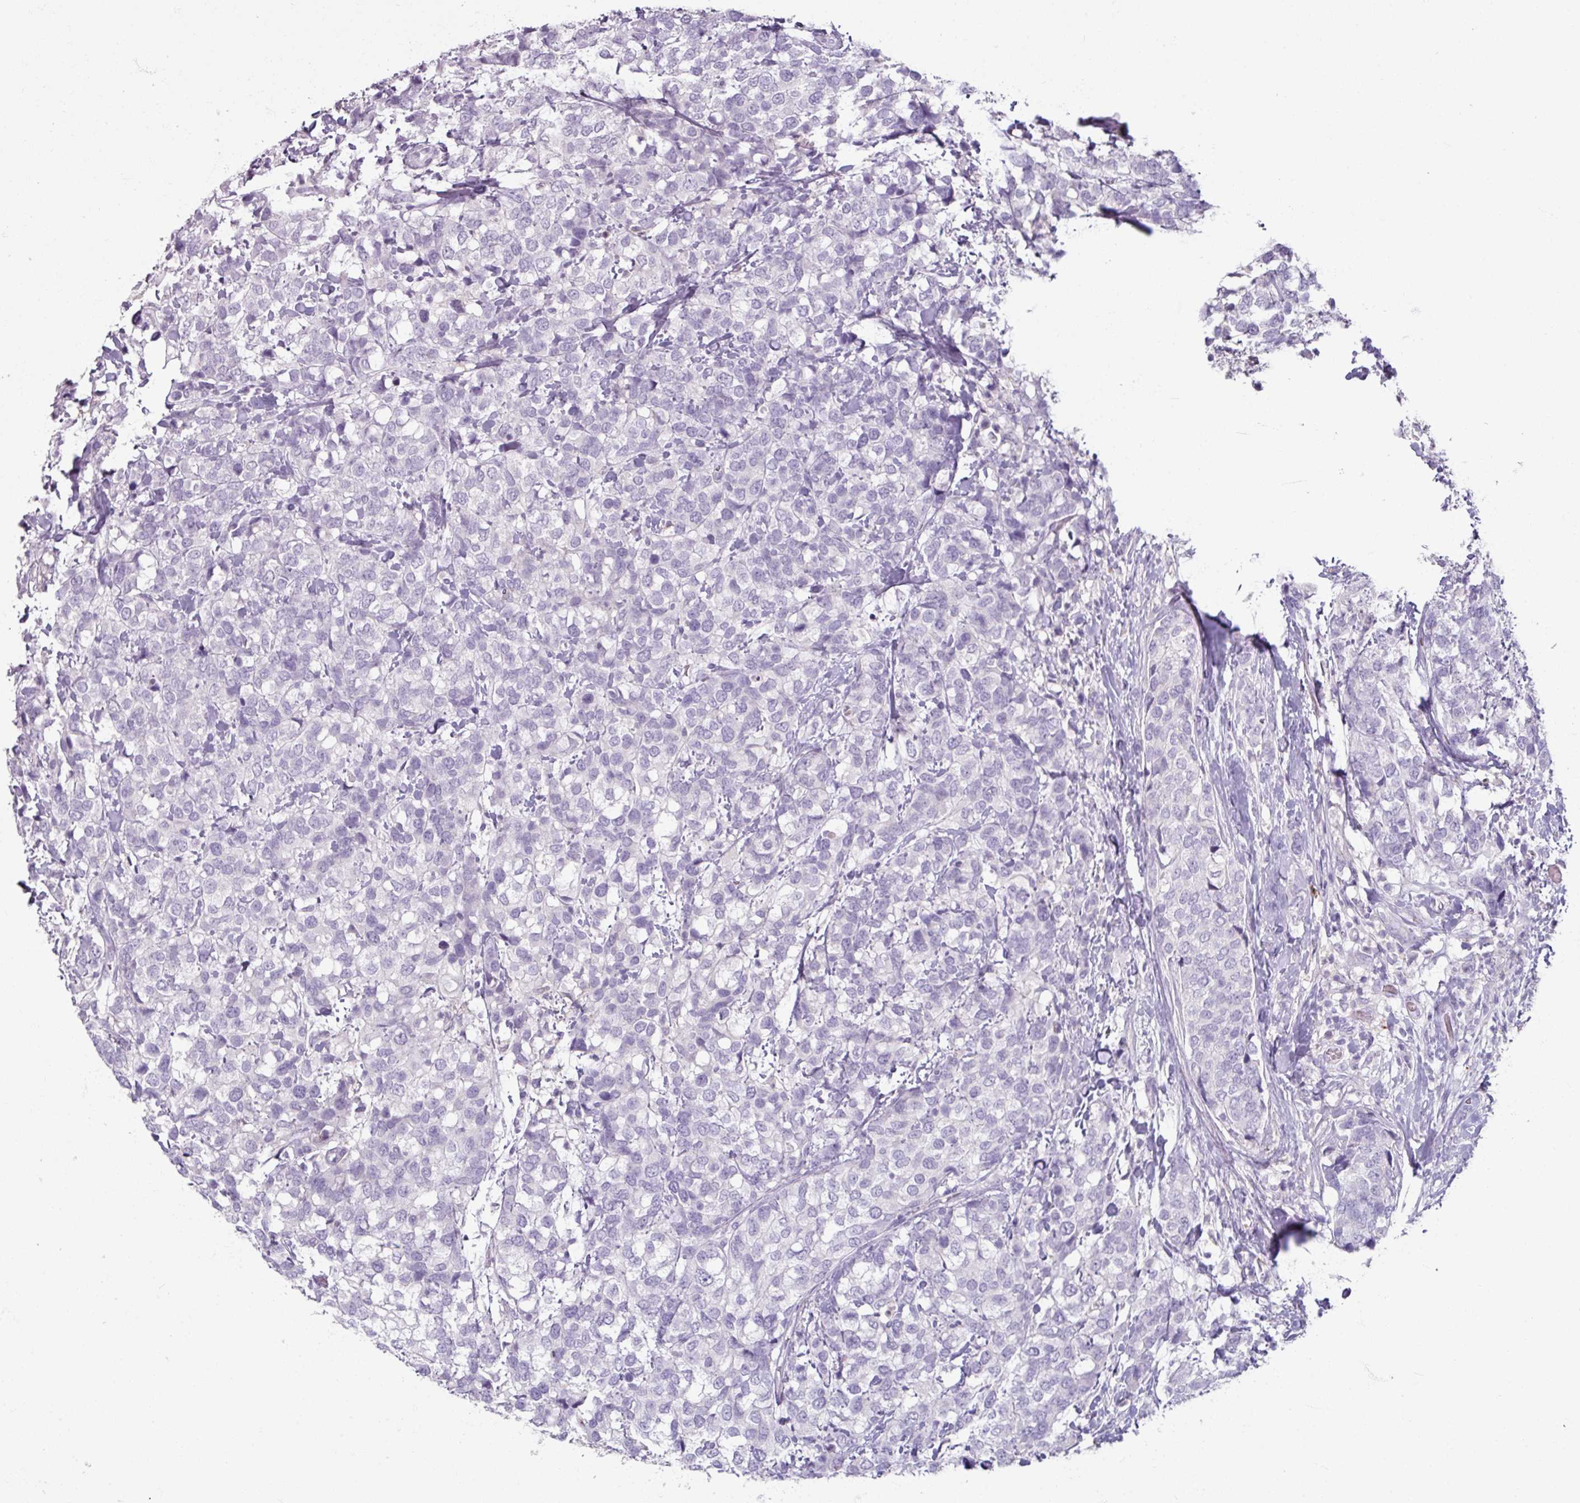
{"staining": {"intensity": "negative", "quantity": "none", "location": "none"}, "tissue": "breast cancer", "cell_type": "Tumor cells", "image_type": "cancer", "snomed": [{"axis": "morphology", "description": "Lobular carcinoma"}, {"axis": "topography", "description": "Breast"}], "caption": "IHC of human breast lobular carcinoma reveals no staining in tumor cells.", "gene": "SLC27A5", "patient": {"sex": "female", "age": 59}}